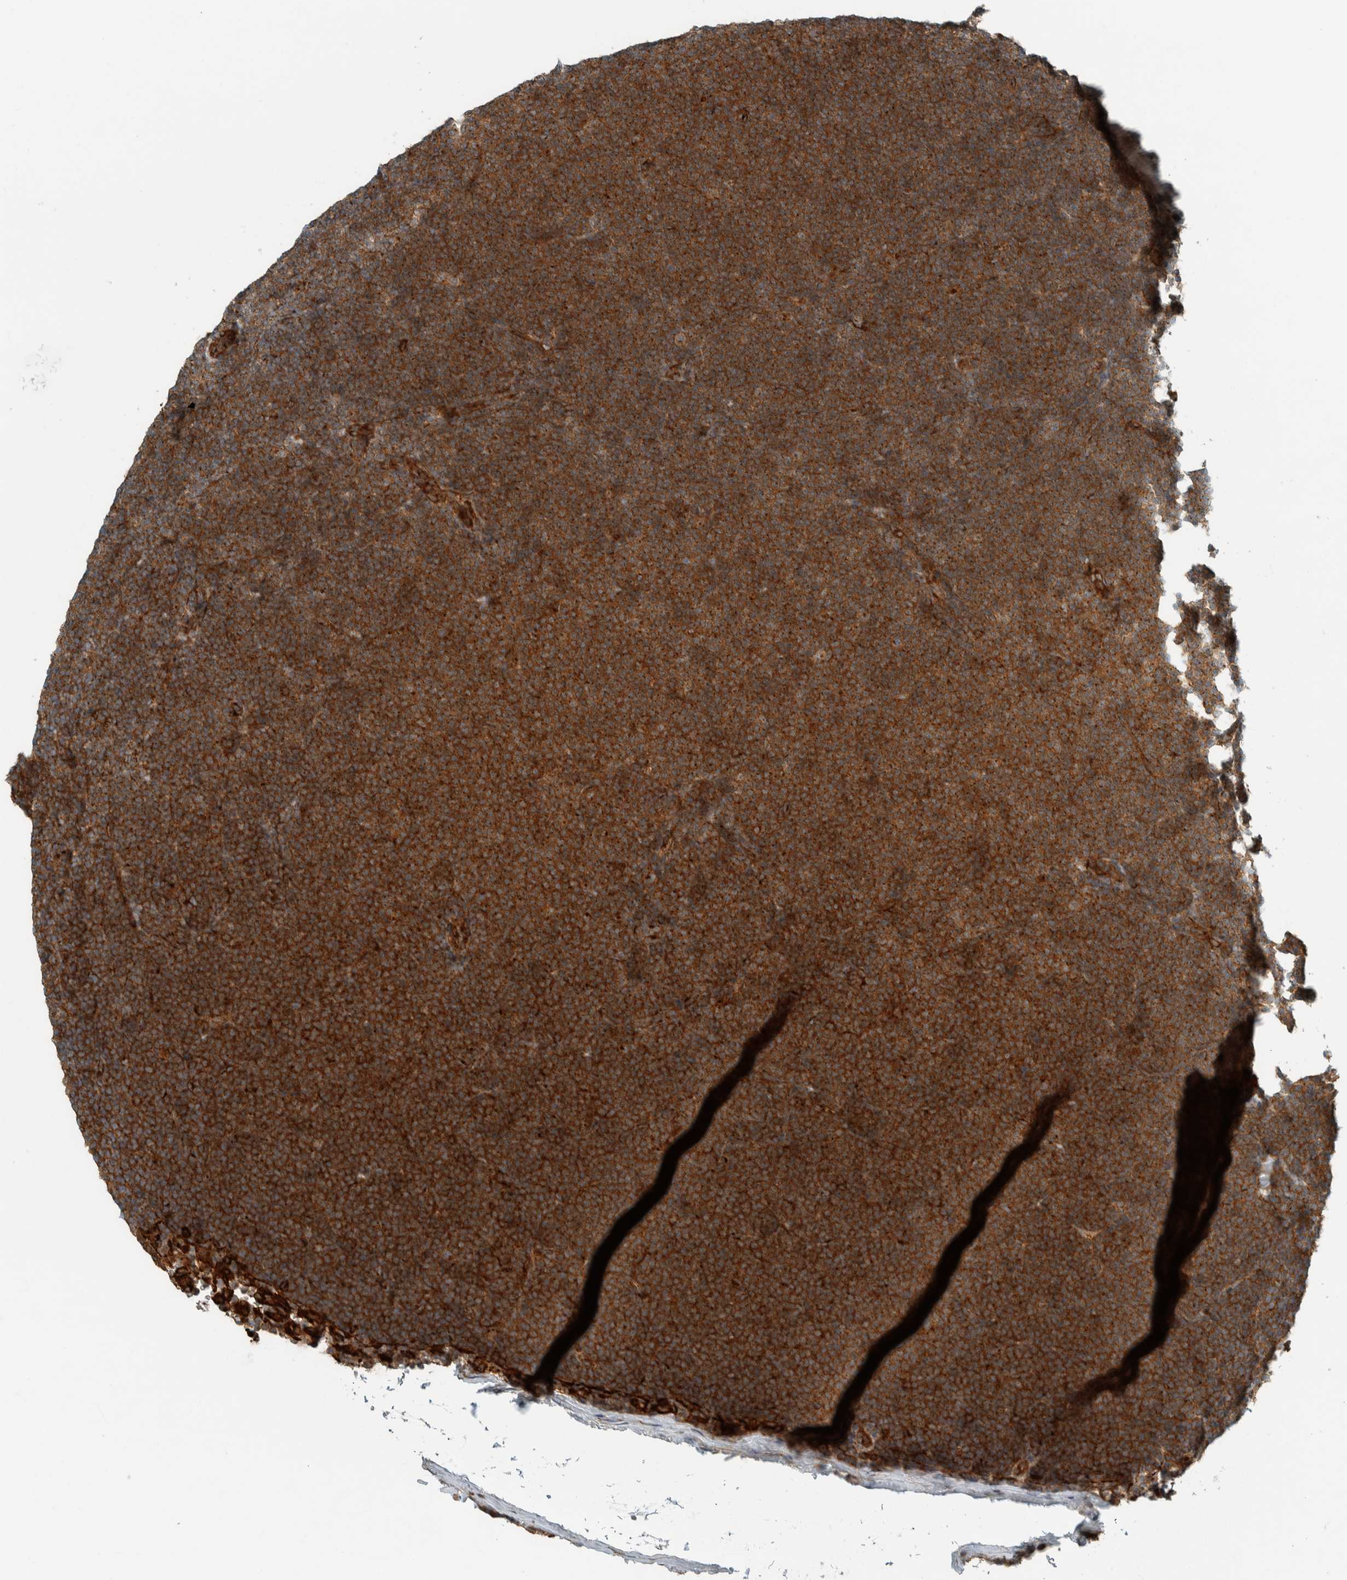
{"staining": {"intensity": "strong", "quantity": ">75%", "location": "cytoplasmic/membranous"}, "tissue": "lymphoma", "cell_type": "Tumor cells", "image_type": "cancer", "snomed": [{"axis": "morphology", "description": "Malignant lymphoma, non-Hodgkin's type, Low grade"}, {"axis": "topography", "description": "Lymph node"}], "caption": "IHC histopathology image of human lymphoma stained for a protein (brown), which displays high levels of strong cytoplasmic/membranous positivity in approximately >75% of tumor cells.", "gene": "EXOC7", "patient": {"sex": "female", "age": 53}}